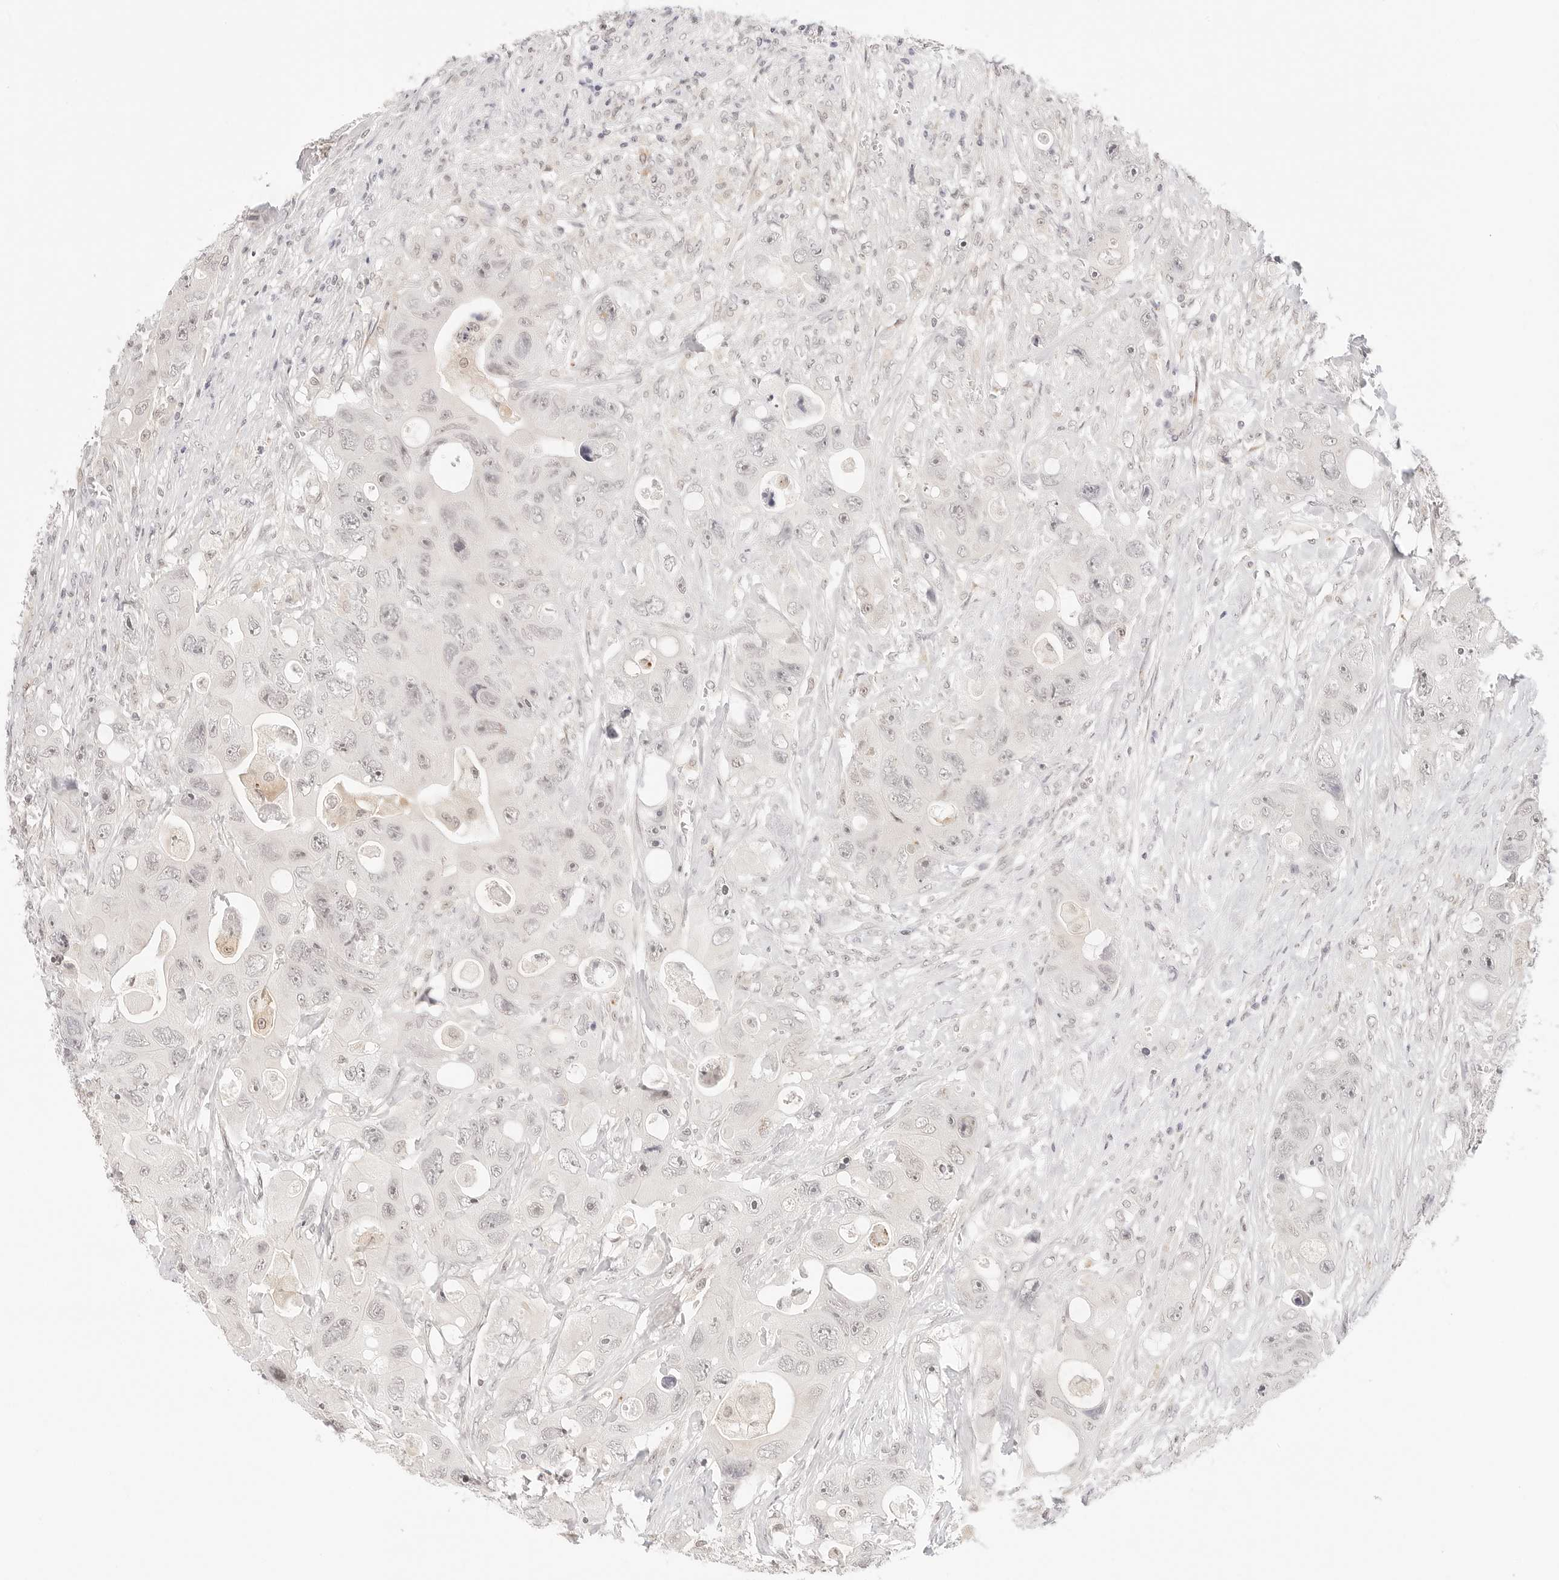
{"staining": {"intensity": "negative", "quantity": "none", "location": "none"}, "tissue": "colorectal cancer", "cell_type": "Tumor cells", "image_type": "cancer", "snomed": [{"axis": "morphology", "description": "Adenocarcinoma, NOS"}, {"axis": "topography", "description": "Colon"}], "caption": "Tumor cells show no significant protein expression in colorectal cancer.", "gene": "XKR4", "patient": {"sex": "female", "age": 46}}